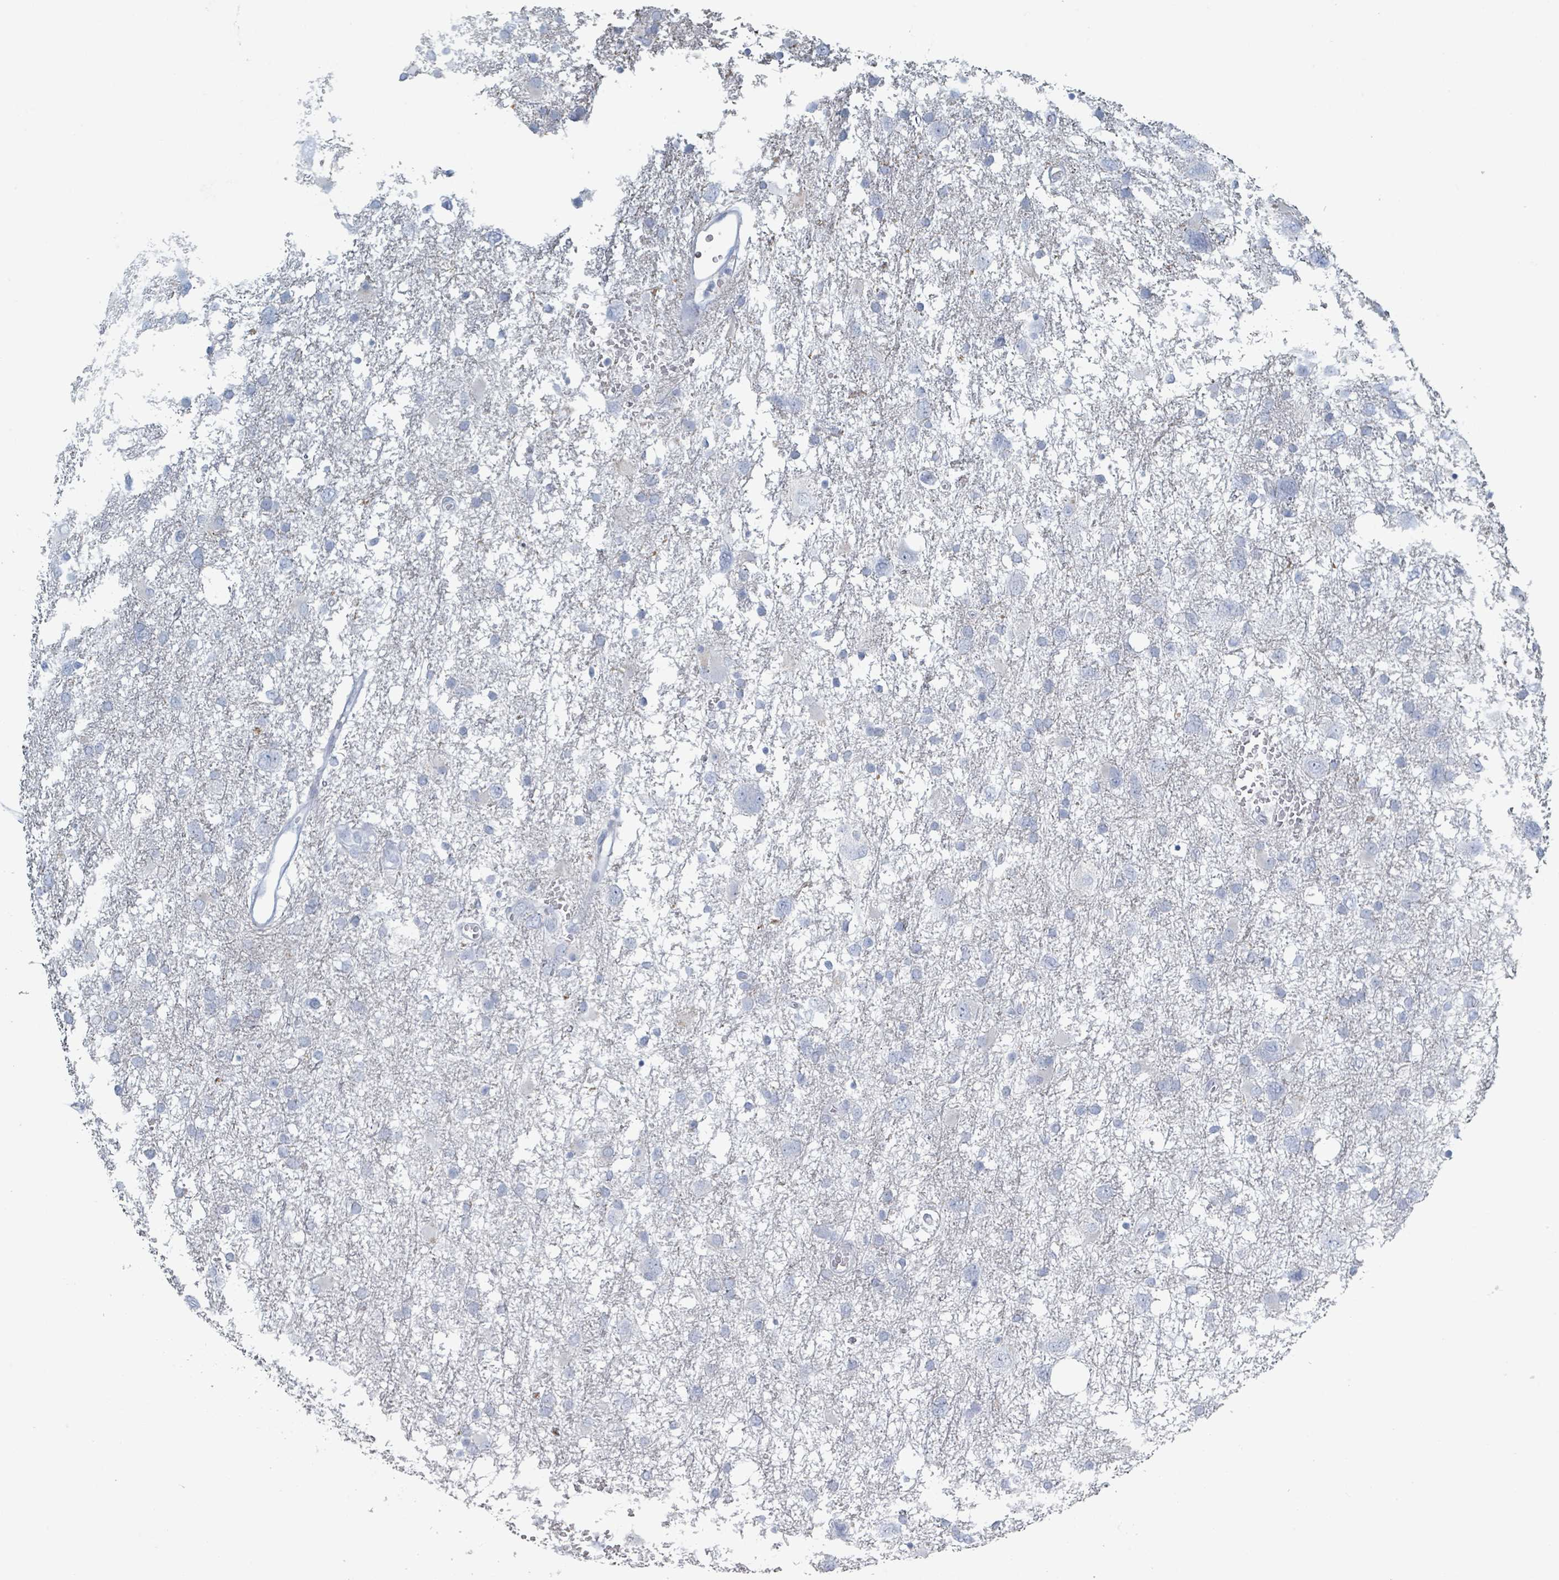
{"staining": {"intensity": "negative", "quantity": "none", "location": "none"}, "tissue": "glioma", "cell_type": "Tumor cells", "image_type": "cancer", "snomed": [{"axis": "morphology", "description": "Glioma, malignant, High grade"}, {"axis": "topography", "description": "Brain"}], "caption": "The photomicrograph displays no significant positivity in tumor cells of glioma.", "gene": "HEATR5A", "patient": {"sex": "male", "age": 61}}